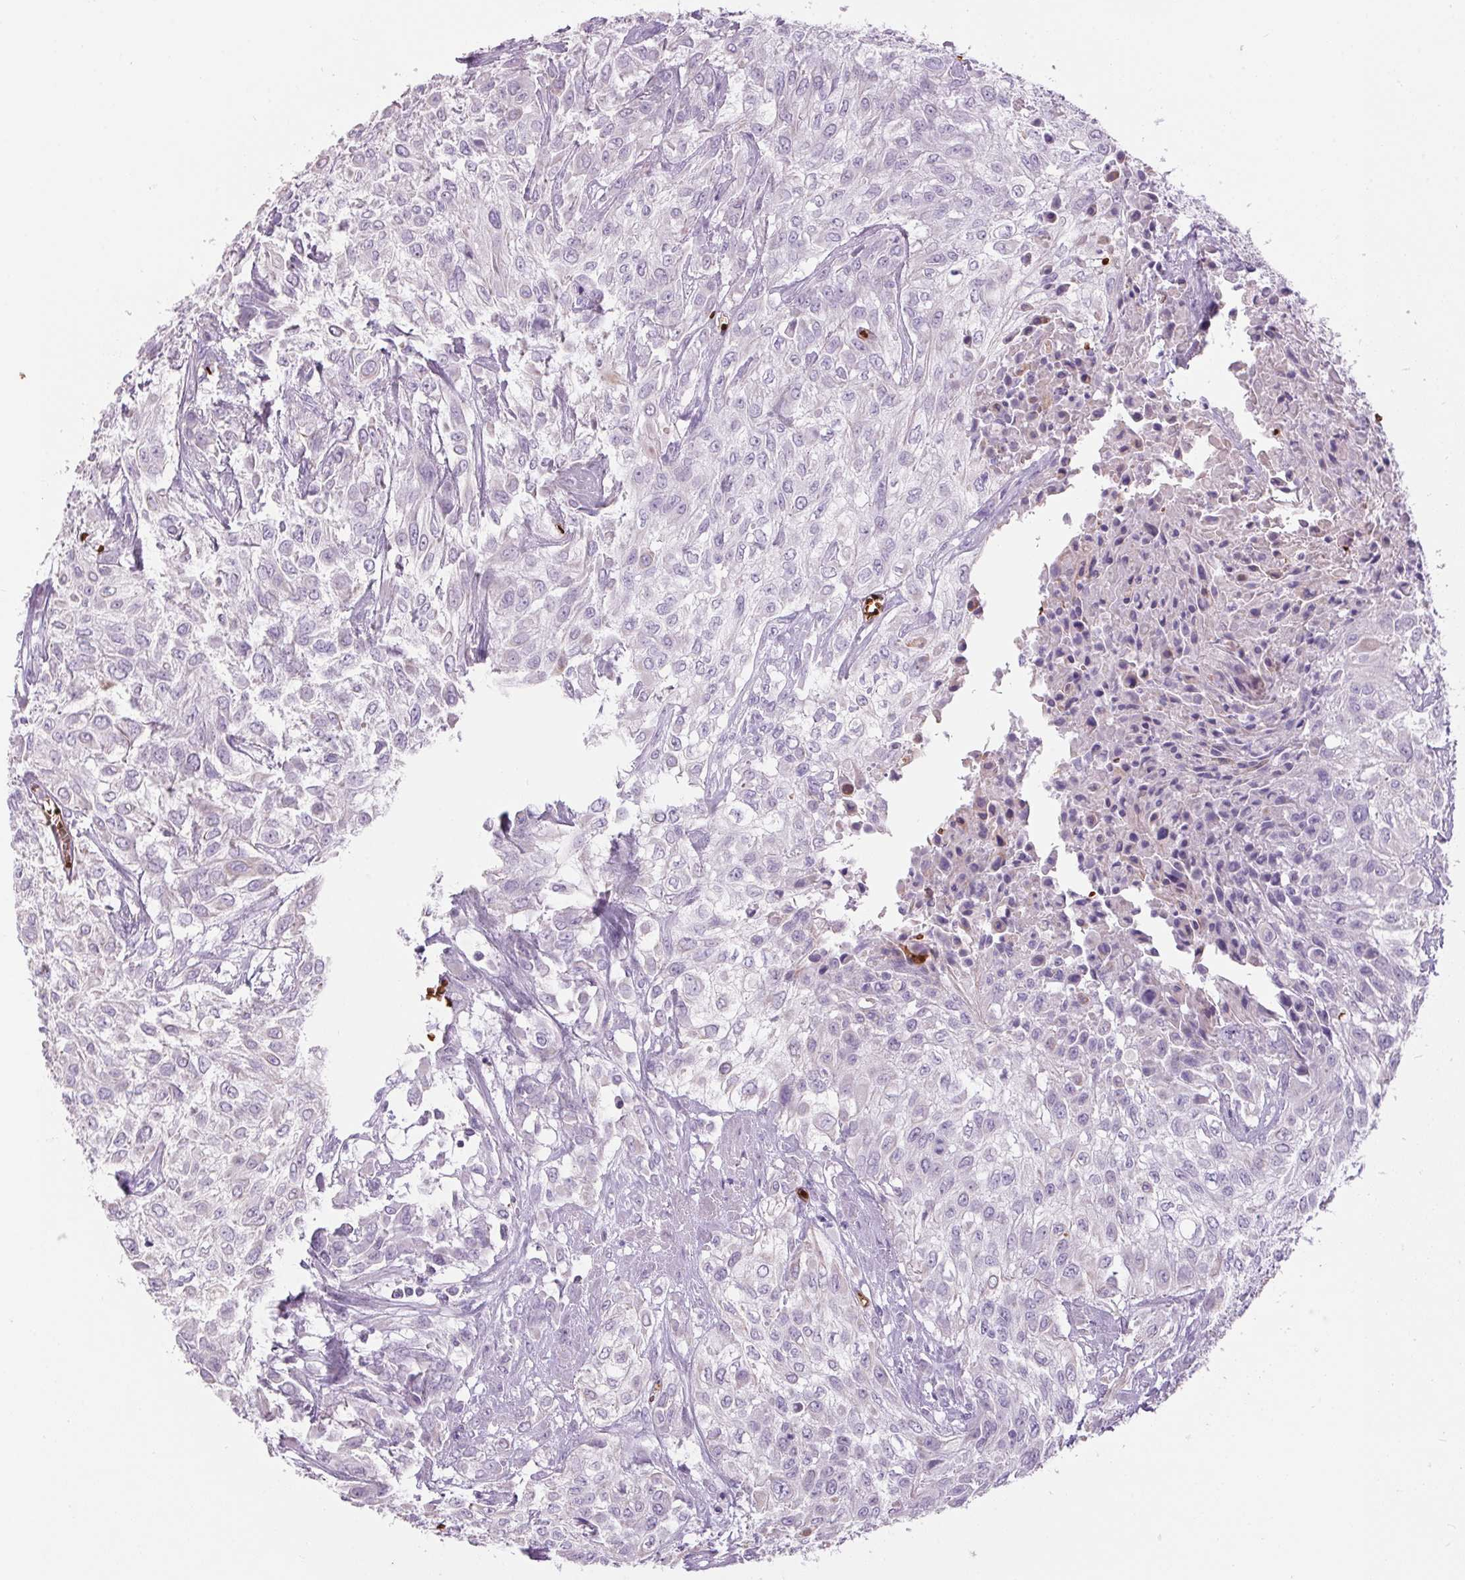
{"staining": {"intensity": "negative", "quantity": "none", "location": "none"}, "tissue": "urothelial cancer", "cell_type": "Tumor cells", "image_type": "cancer", "snomed": [{"axis": "morphology", "description": "Urothelial carcinoma, High grade"}, {"axis": "topography", "description": "Urinary bladder"}], "caption": "Tumor cells show no significant expression in urothelial carcinoma (high-grade). (Stains: DAB (3,3'-diaminobenzidine) IHC with hematoxylin counter stain, Microscopy: brightfield microscopy at high magnification).", "gene": "HBQ1", "patient": {"sex": "male", "age": 57}}